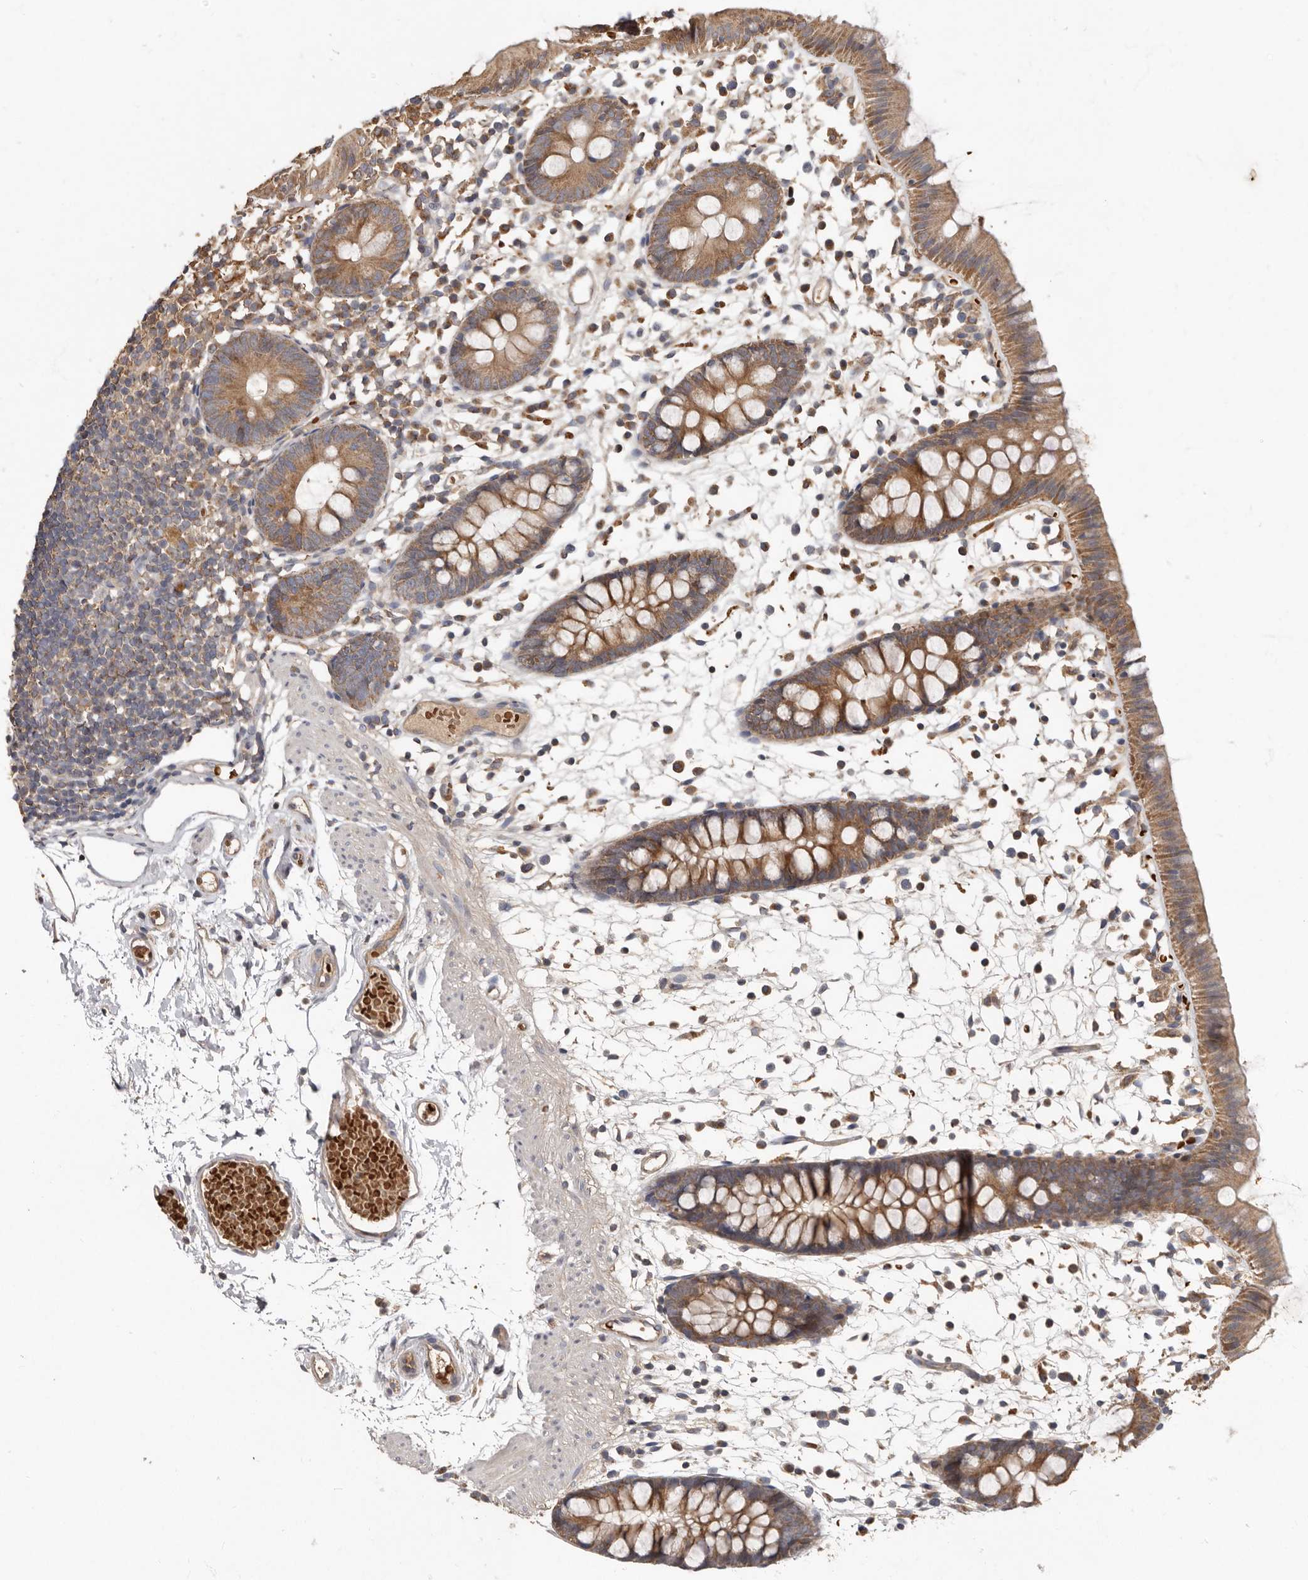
{"staining": {"intensity": "moderate", "quantity": ">75%", "location": "cytoplasmic/membranous"}, "tissue": "colon", "cell_type": "Endothelial cells", "image_type": "normal", "snomed": [{"axis": "morphology", "description": "Normal tissue, NOS"}, {"axis": "topography", "description": "Colon"}], "caption": "The immunohistochemical stain shows moderate cytoplasmic/membranous positivity in endothelial cells of normal colon. (DAB (3,3'-diaminobenzidine) = brown stain, brightfield microscopy at high magnification).", "gene": "KIF26B", "patient": {"sex": "male", "age": 56}}